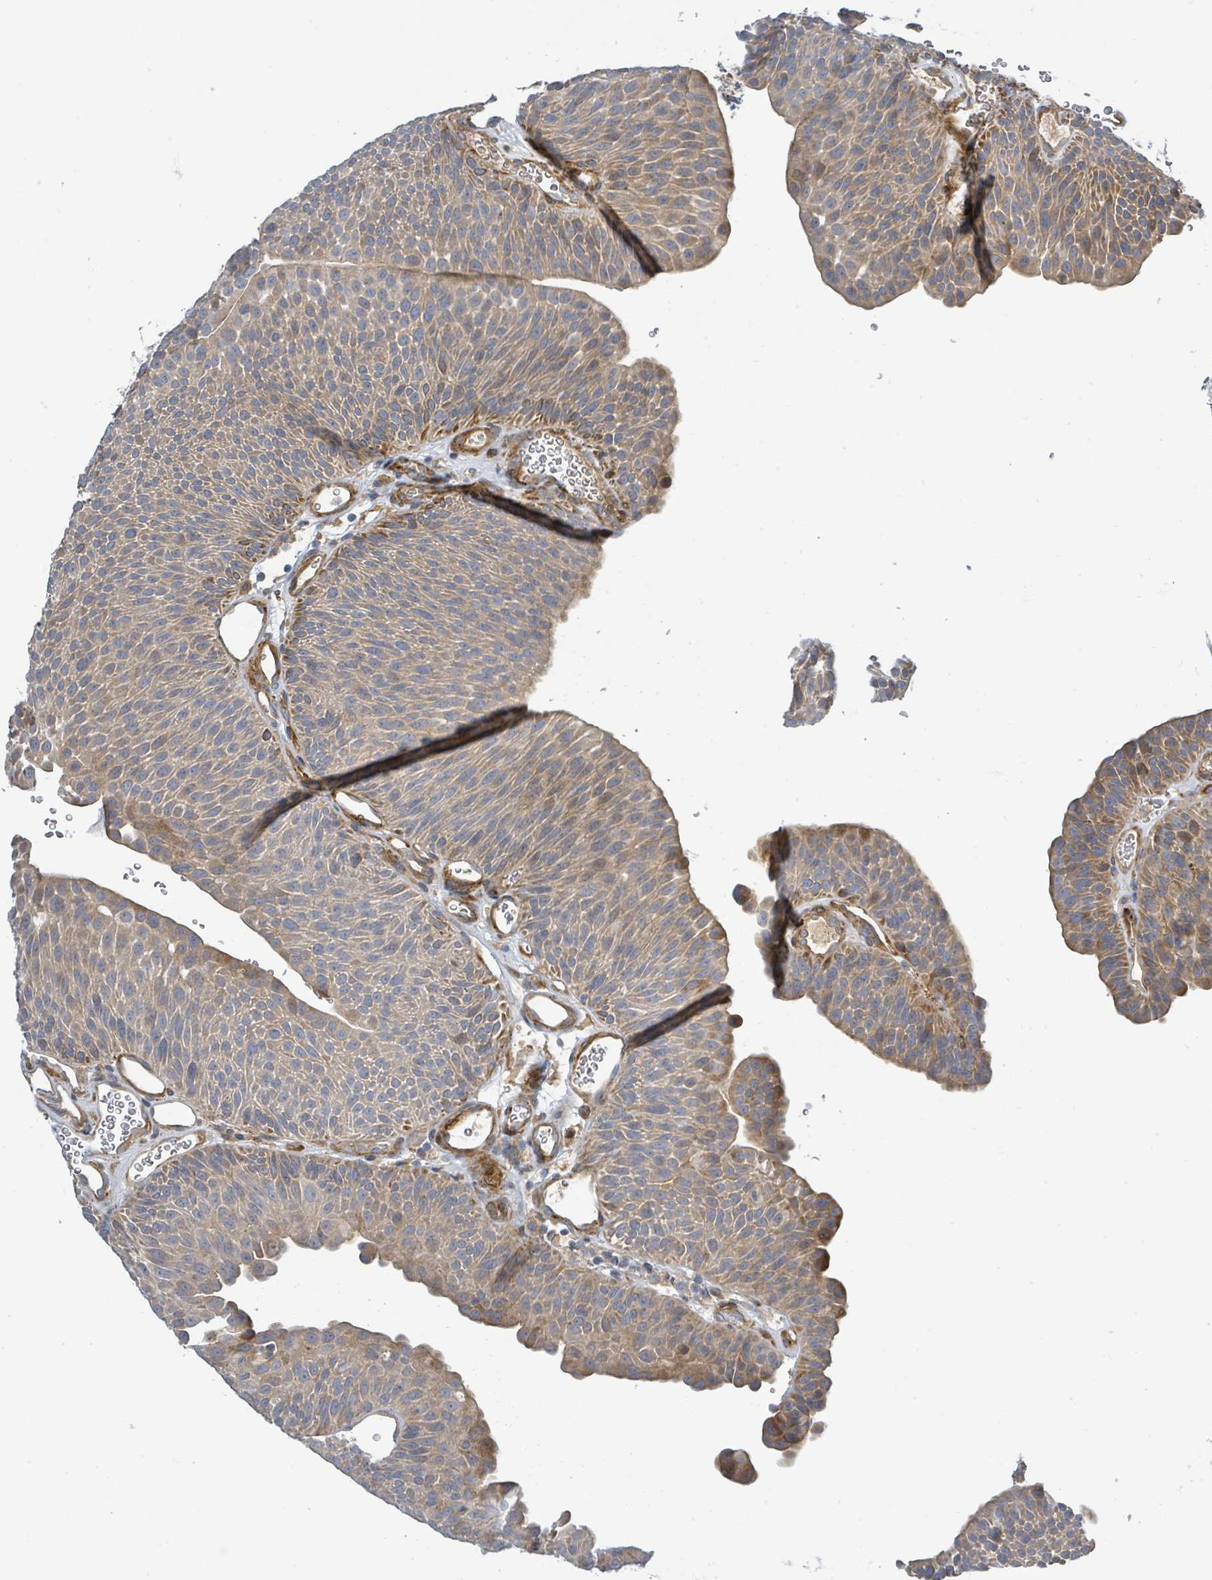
{"staining": {"intensity": "moderate", "quantity": "<25%", "location": "cytoplasmic/membranous"}, "tissue": "urothelial cancer", "cell_type": "Tumor cells", "image_type": "cancer", "snomed": [{"axis": "morphology", "description": "Urothelial carcinoma, NOS"}, {"axis": "topography", "description": "Urinary bladder"}], "caption": "Urothelial cancer stained with DAB (3,3'-diaminobenzidine) immunohistochemistry displays low levels of moderate cytoplasmic/membranous positivity in about <25% of tumor cells.", "gene": "CFAP210", "patient": {"sex": "male", "age": 67}}